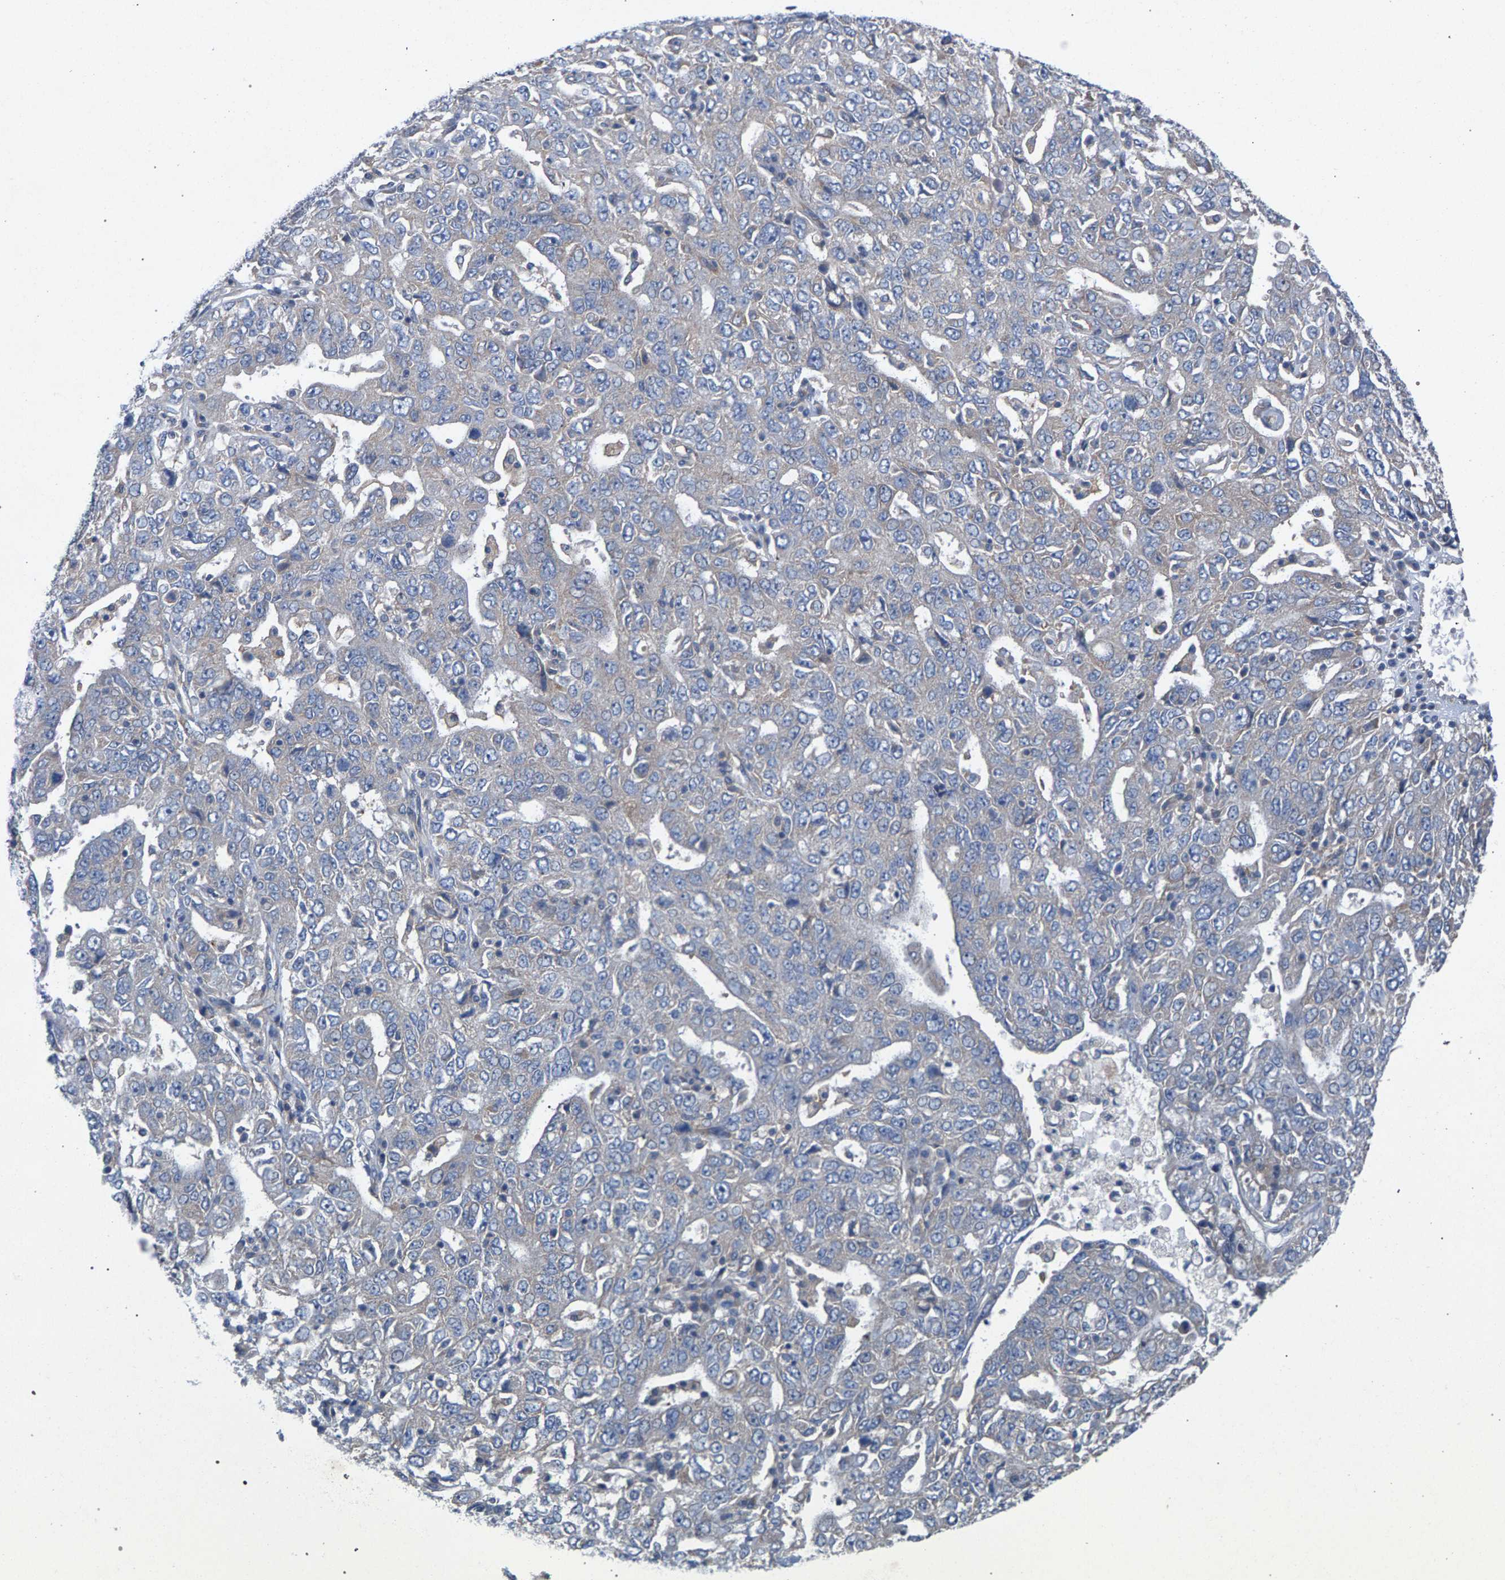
{"staining": {"intensity": "negative", "quantity": "none", "location": "none"}, "tissue": "ovarian cancer", "cell_type": "Tumor cells", "image_type": "cancer", "snomed": [{"axis": "morphology", "description": "Carcinoma, endometroid"}, {"axis": "topography", "description": "Ovary"}], "caption": "High power microscopy image of an immunohistochemistry (IHC) image of ovarian cancer, revealing no significant positivity in tumor cells.", "gene": "MAMDC2", "patient": {"sex": "female", "age": 62}}